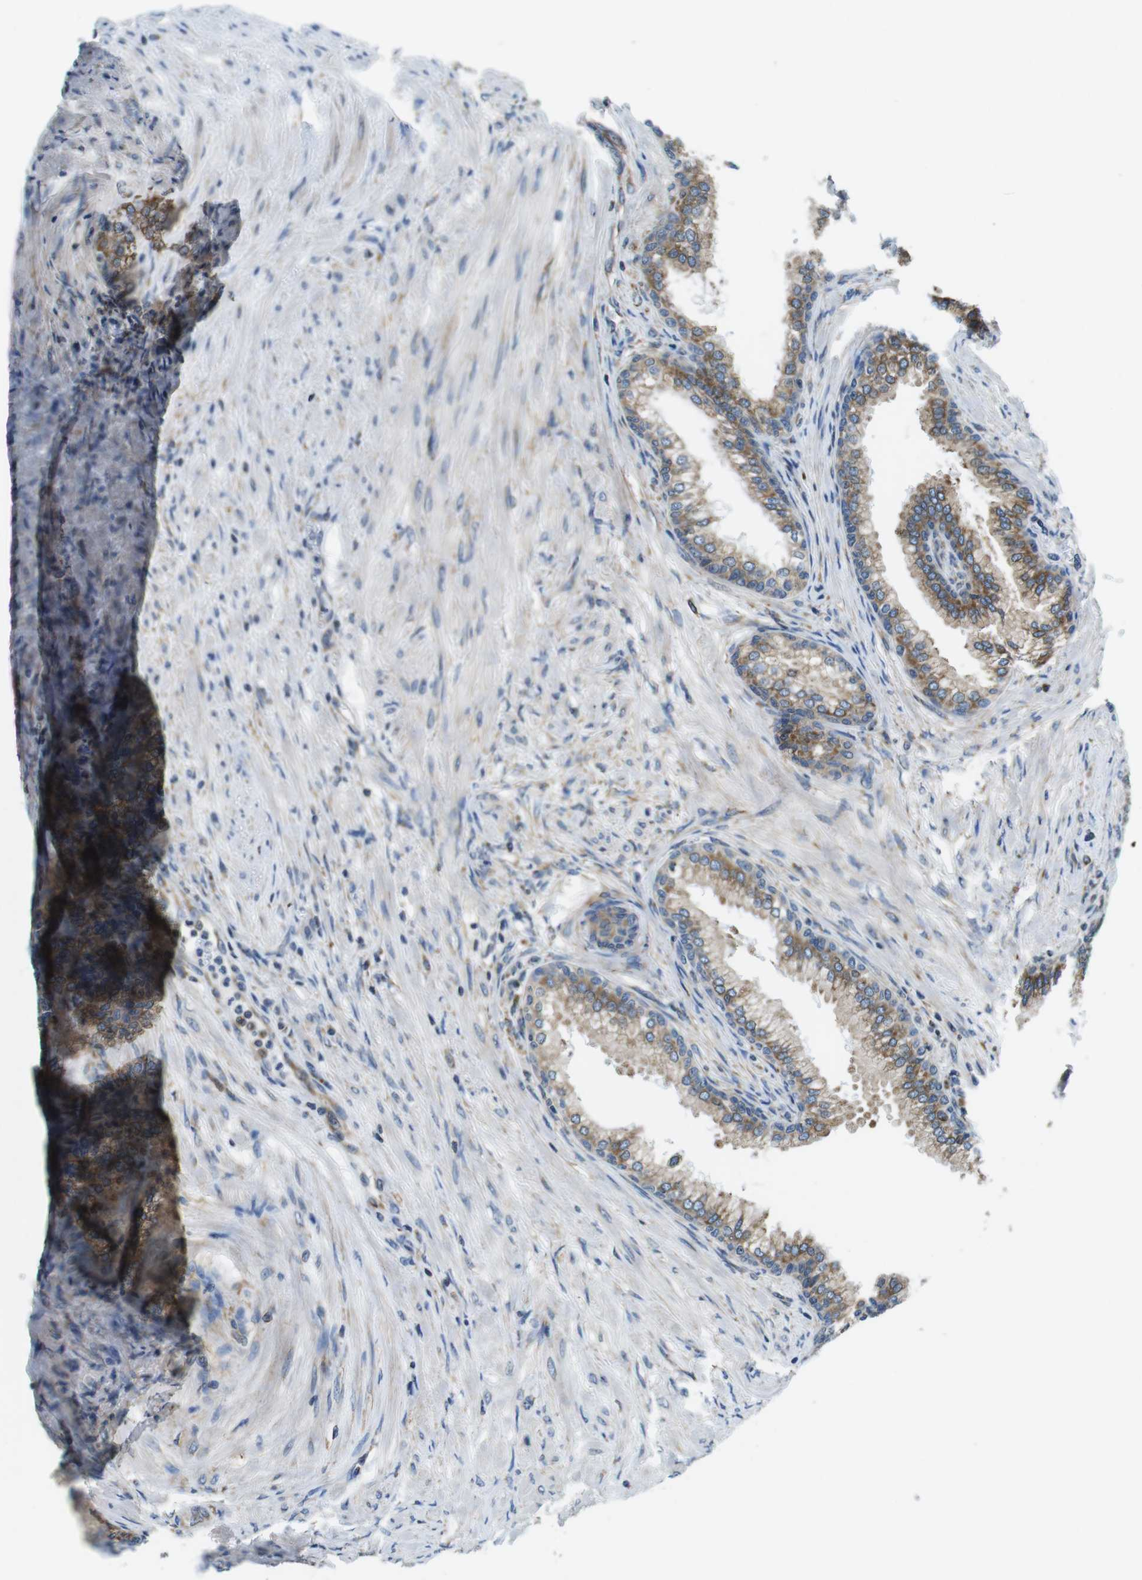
{"staining": {"intensity": "moderate", "quantity": "25%-75%", "location": "cytoplasmic/membranous"}, "tissue": "prostate", "cell_type": "Glandular cells", "image_type": "normal", "snomed": [{"axis": "morphology", "description": "Normal tissue, NOS"}, {"axis": "morphology", "description": "Urothelial carcinoma, Low grade"}, {"axis": "topography", "description": "Urinary bladder"}, {"axis": "topography", "description": "Prostate"}], "caption": "The histopathology image reveals immunohistochemical staining of unremarkable prostate. There is moderate cytoplasmic/membranous positivity is seen in about 25%-75% of glandular cells. The staining was performed using DAB, with brown indicating positive protein expression. Nuclei are stained blue with hematoxylin.", "gene": "UGGT1", "patient": {"sex": "male", "age": 60}}